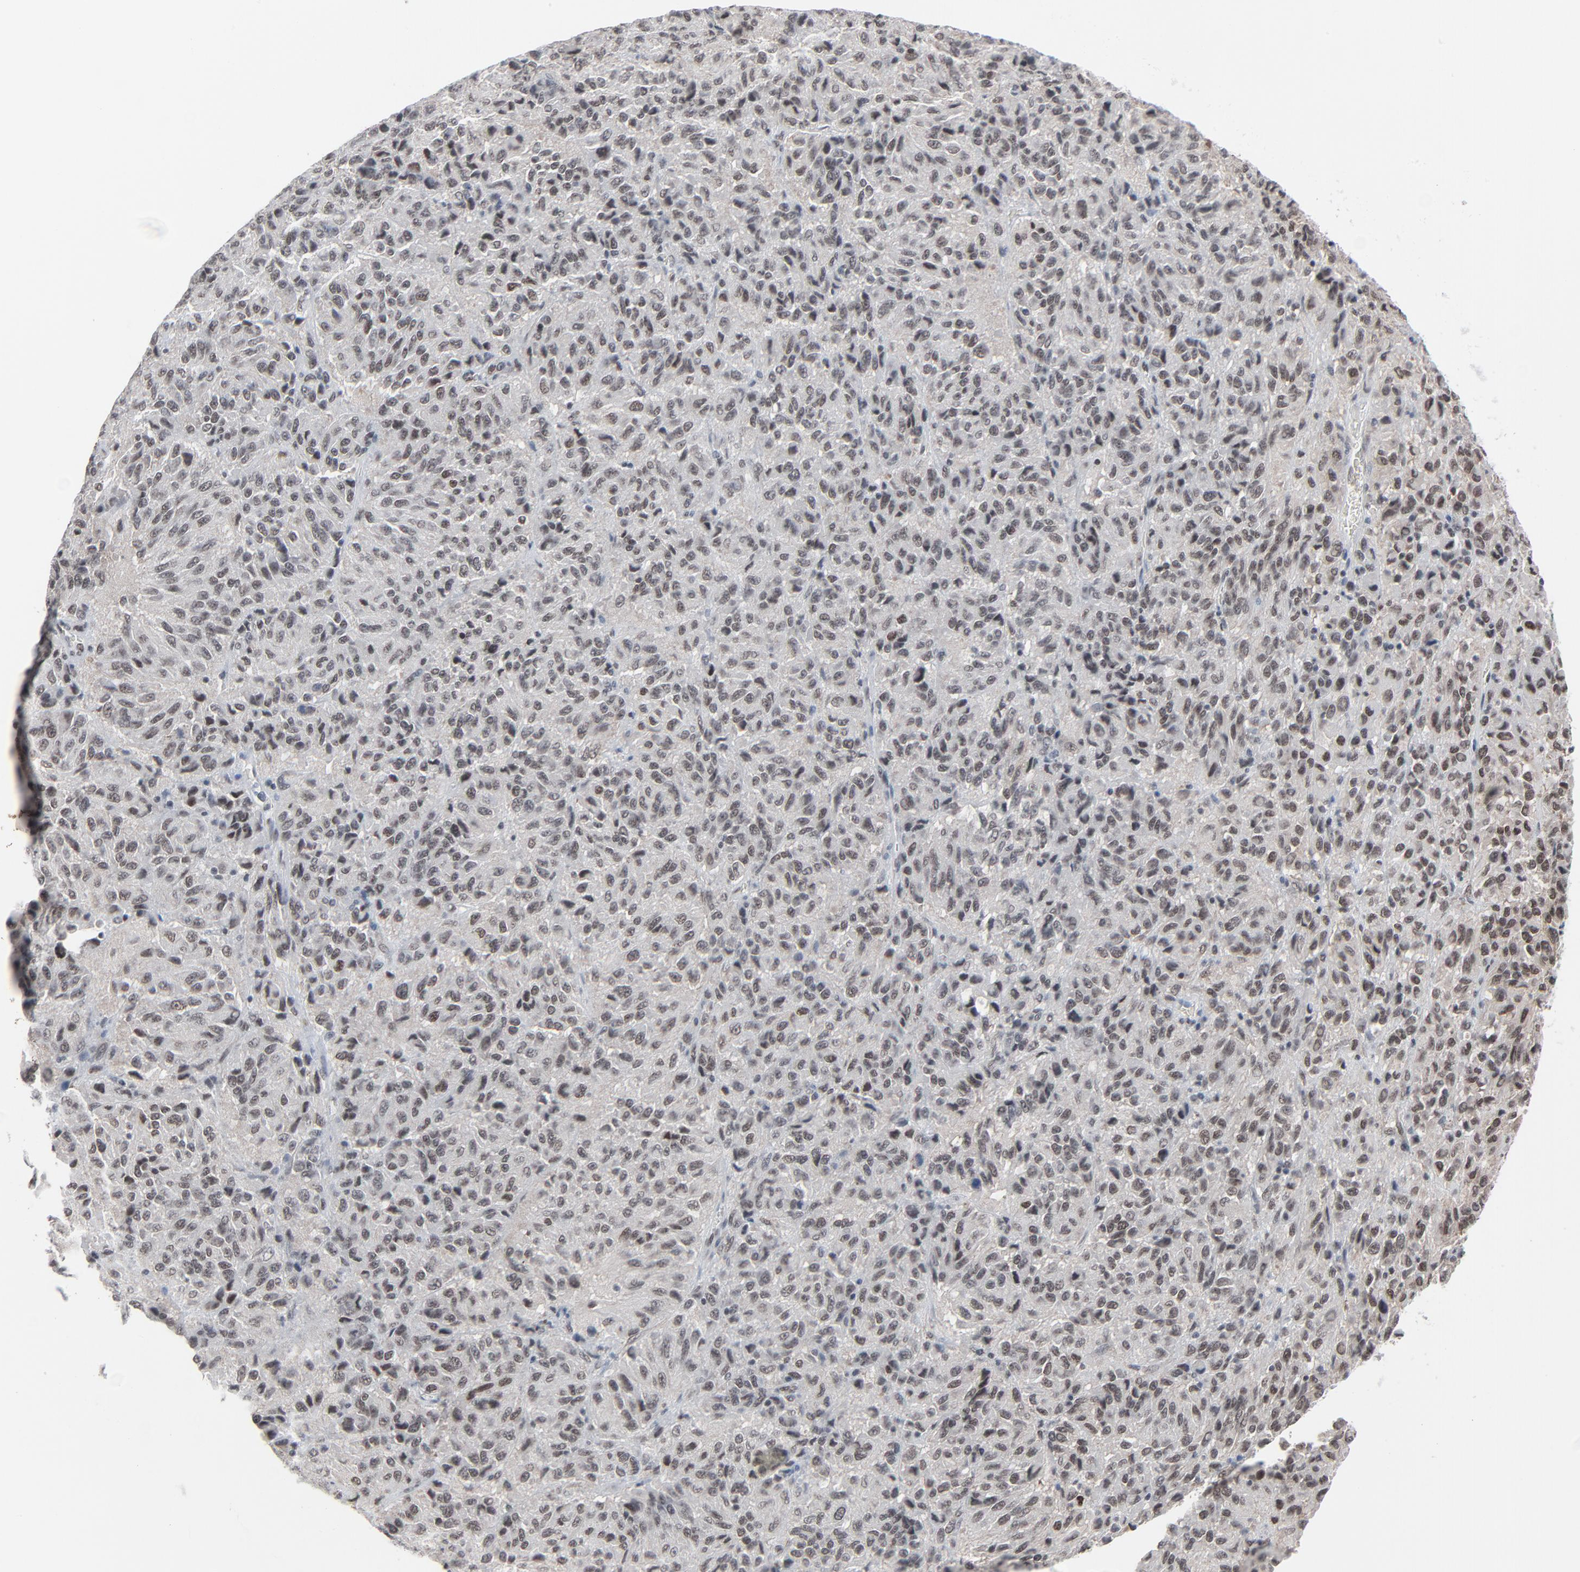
{"staining": {"intensity": "moderate", "quantity": ">75%", "location": "nuclear"}, "tissue": "melanoma", "cell_type": "Tumor cells", "image_type": "cancer", "snomed": [{"axis": "morphology", "description": "Malignant melanoma, Metastatic site"}, {"axis": "topography", "description": "Lung"}], "caption": "Melanoma stained with immunohistochemistry (IHC) shows moderate nuclear expression in about >75% of tumor cells. Using DAB (brown) and hematoxylin (blue) stains, captured at high magnification using brightfield microscopy.", "gene": "FBXO28", "patient": {"sex": "male", "age": 64}}